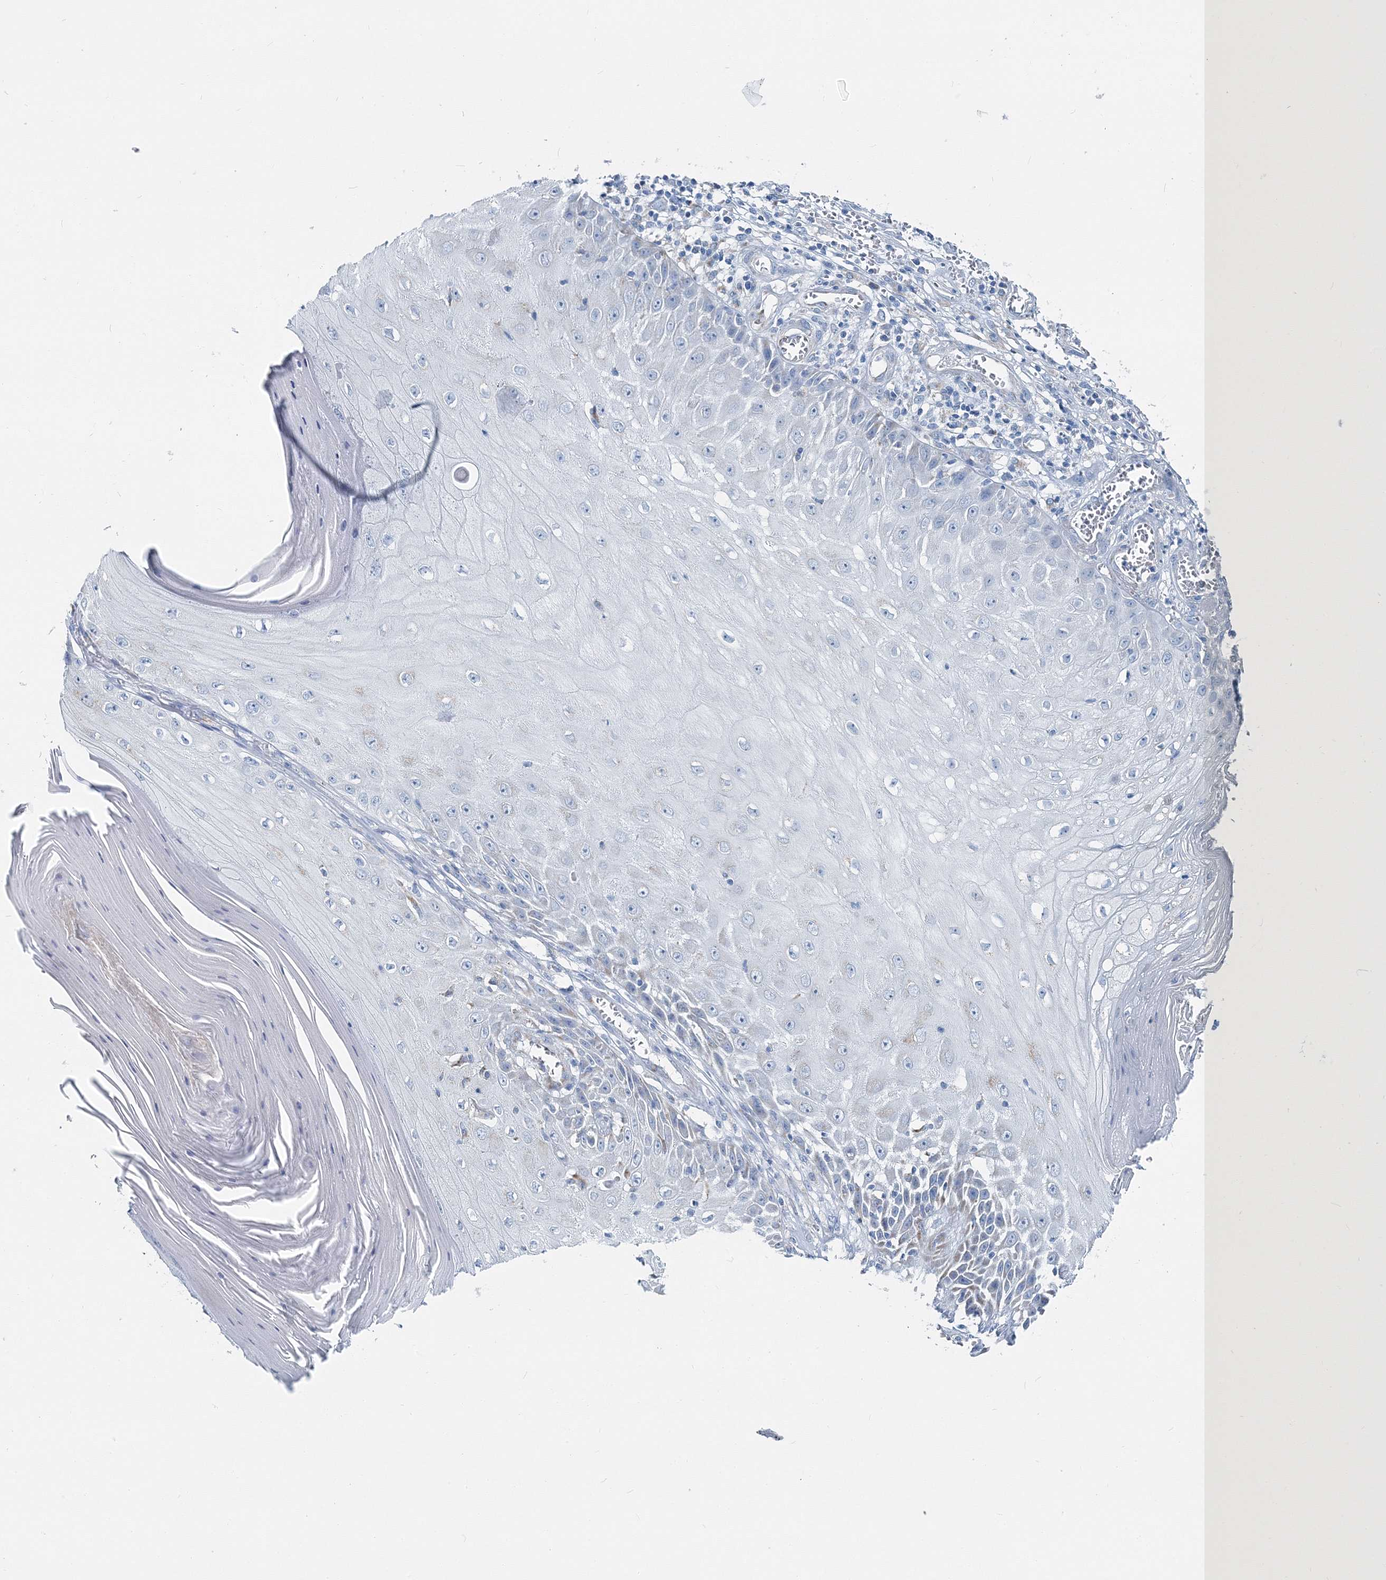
{"staining": {"intensity": "negative", "quantity": "none", "location": "none"}, "tissue": "skin cancer", "cell_type": "Tumor cells", "image_type": "cancer", "snomed": [{"axis": "morphology", "description": "Squamous cell carcinoma, NOS"}, {"axis": "topography", "description": "Skin"}], "caption": "There is no significant positivity in tumor cells of skin cancer (squamous cell carcinoma). The staining was performed using DAB to visualize the protein expression in brown, while the nuclei were stained in blue with hematoxylin (Magnification: 20x).", "gene": "GABARAPL2", "patient": {"sex": "female", "age": 73}}